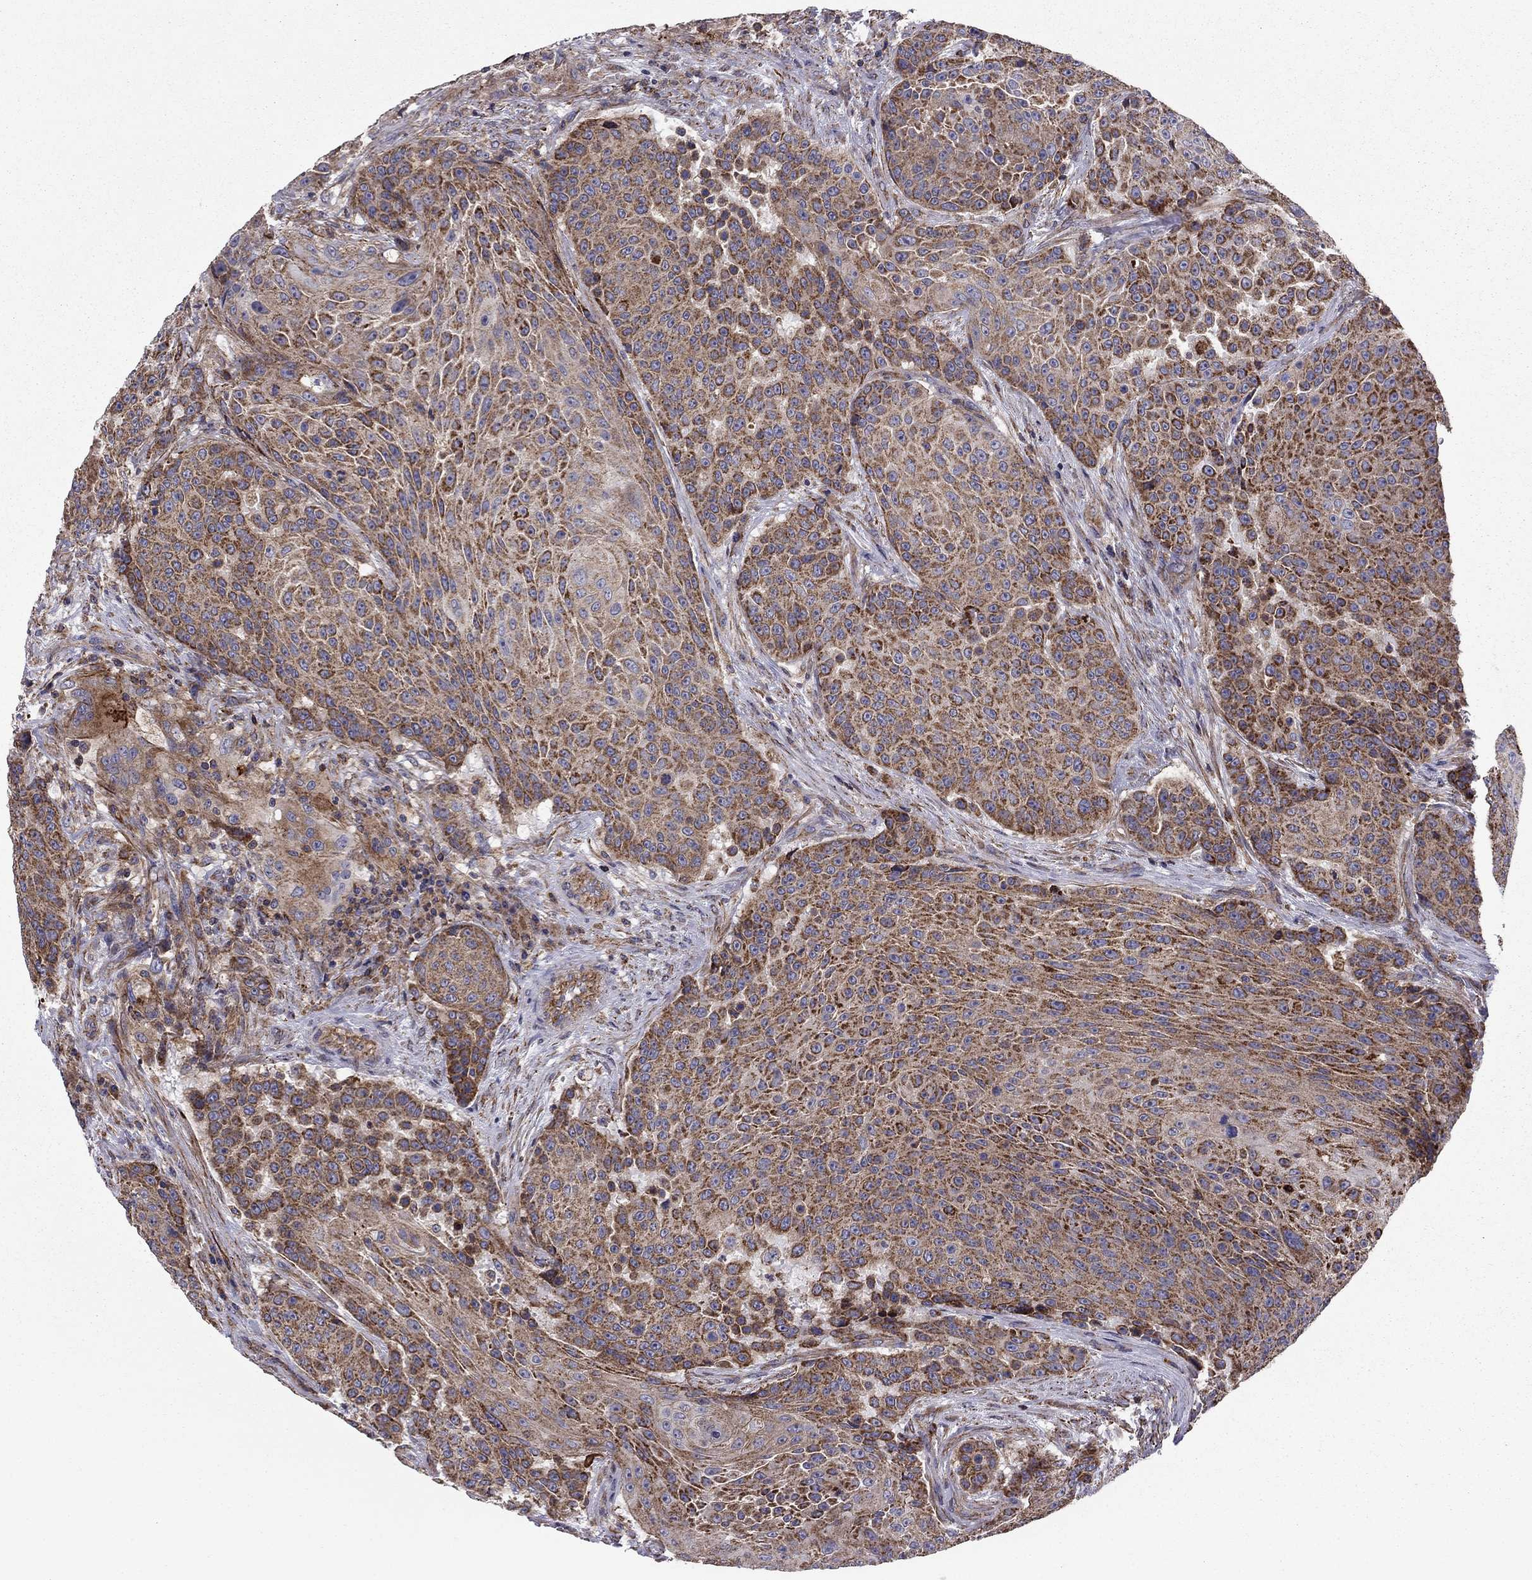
{"staining": {"intensity": "strong", "quantity": "<25%", "location": "cytoplasmic/membranous"}, "tissue": "urothelial cancer", "cell_type": "Tumor cells", "image_type": "cancer", "snomed": [{"axis": "morphology", "description": "Urothelial carcinoma, High grade"}, {"axis": "topography", "description": "Urinary bladder"}], "caption": "High-grade urothelial carcinoma was stained to show a protein in brown. There is medium levels of strong cytoplasmic/membranous expression in about <25% of tumor cells. The staining is performed using DAB brown chromogen to label protein expression. The nuclei are counter-stained blue using hematoxylin.", "gene": "ALG6", "patient": {"sex": "female", "age": 63}}